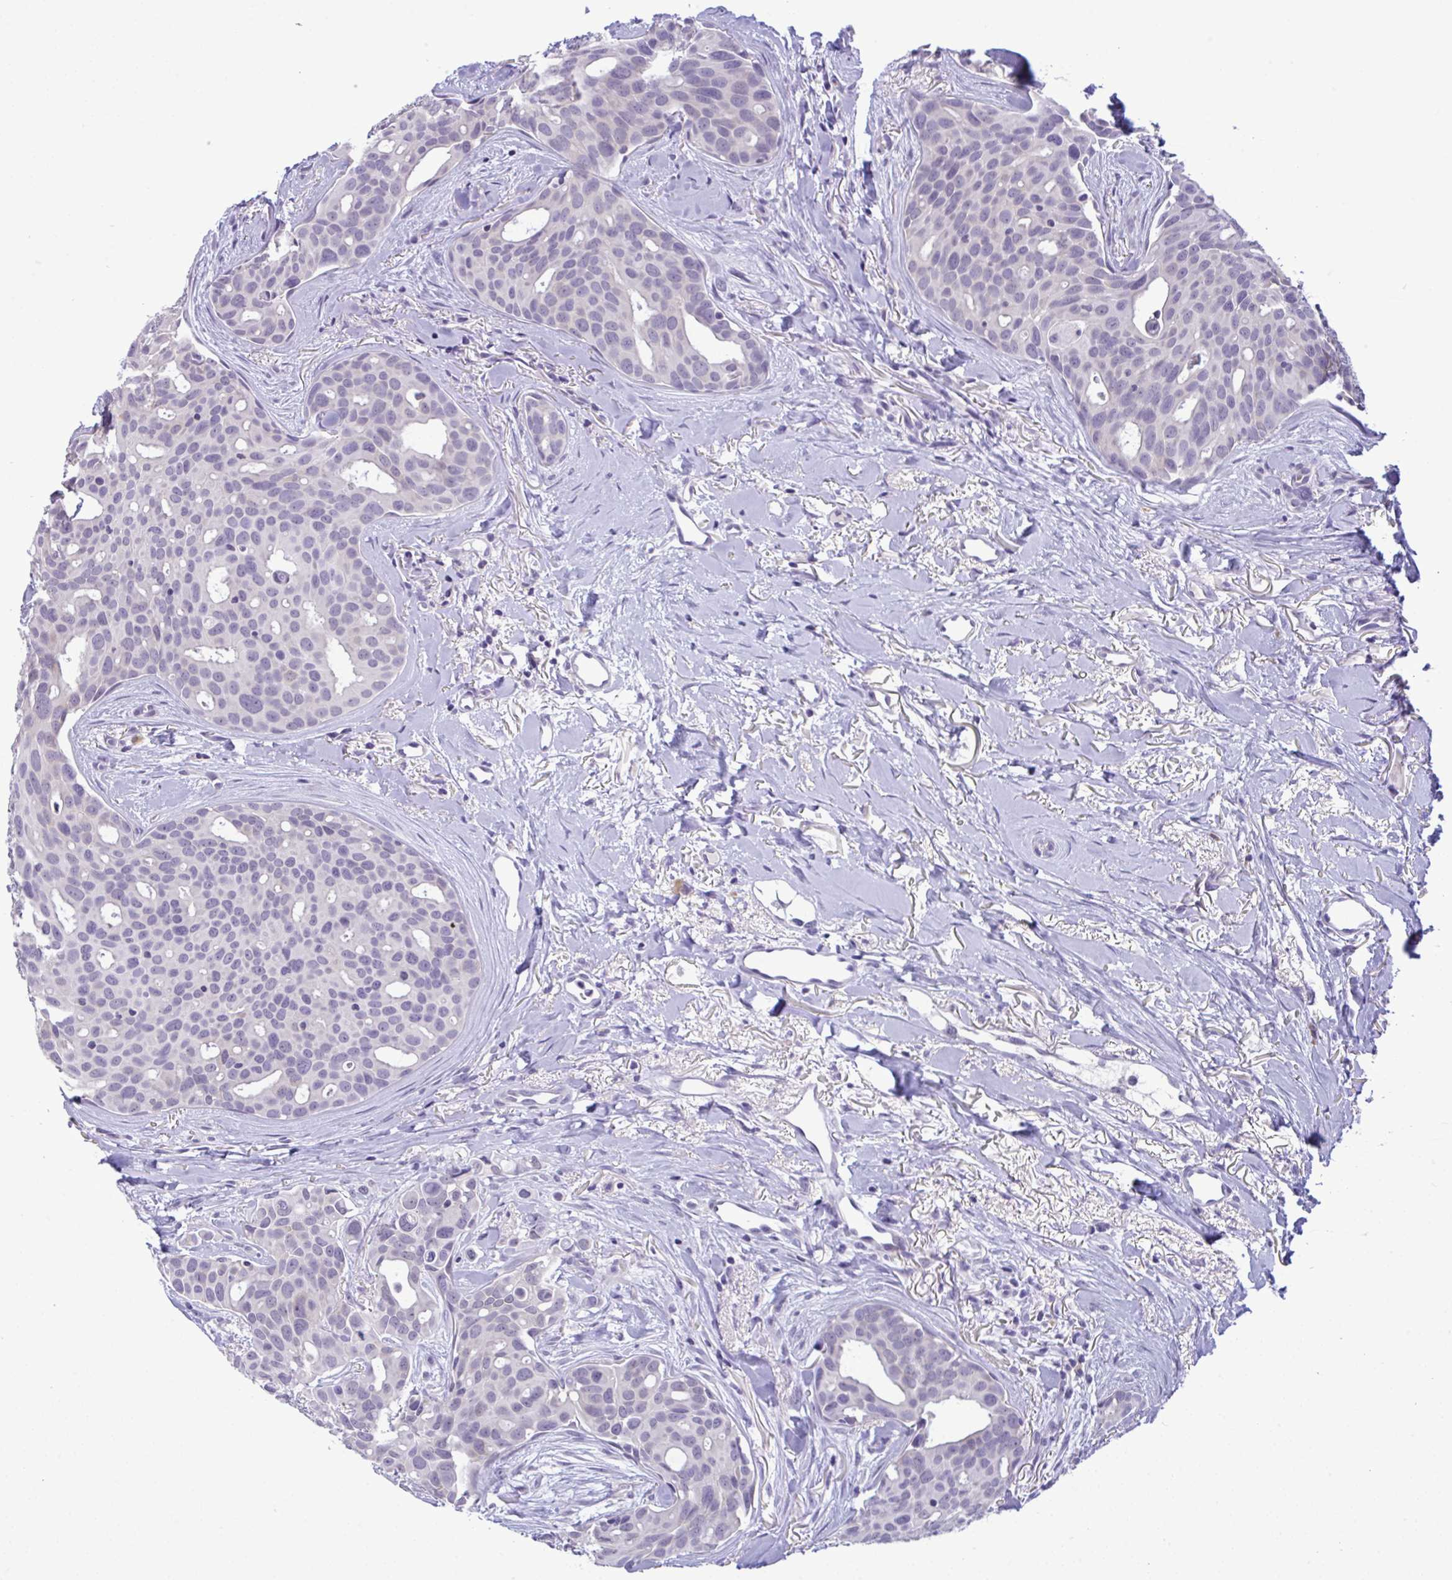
{"staining": {"intensity": "negative", "quantity": "none", "location": "none"}, "tissue": "breast cancer", "cell_type": "Tumor cells", "image_type": "cancer", "snomed": [{"axis": "morphology", "description": "Duct carcinoma"}, {"axis": "topography", "description": "Breast"}], "caption": "This is an immunohistochemistry (IHC) micrograph of human invasive ductal carcinoma (breast). There is no expression in tumor cells.", "gene": "YBX2", "patient": {"sex": "female", "age": 54}}